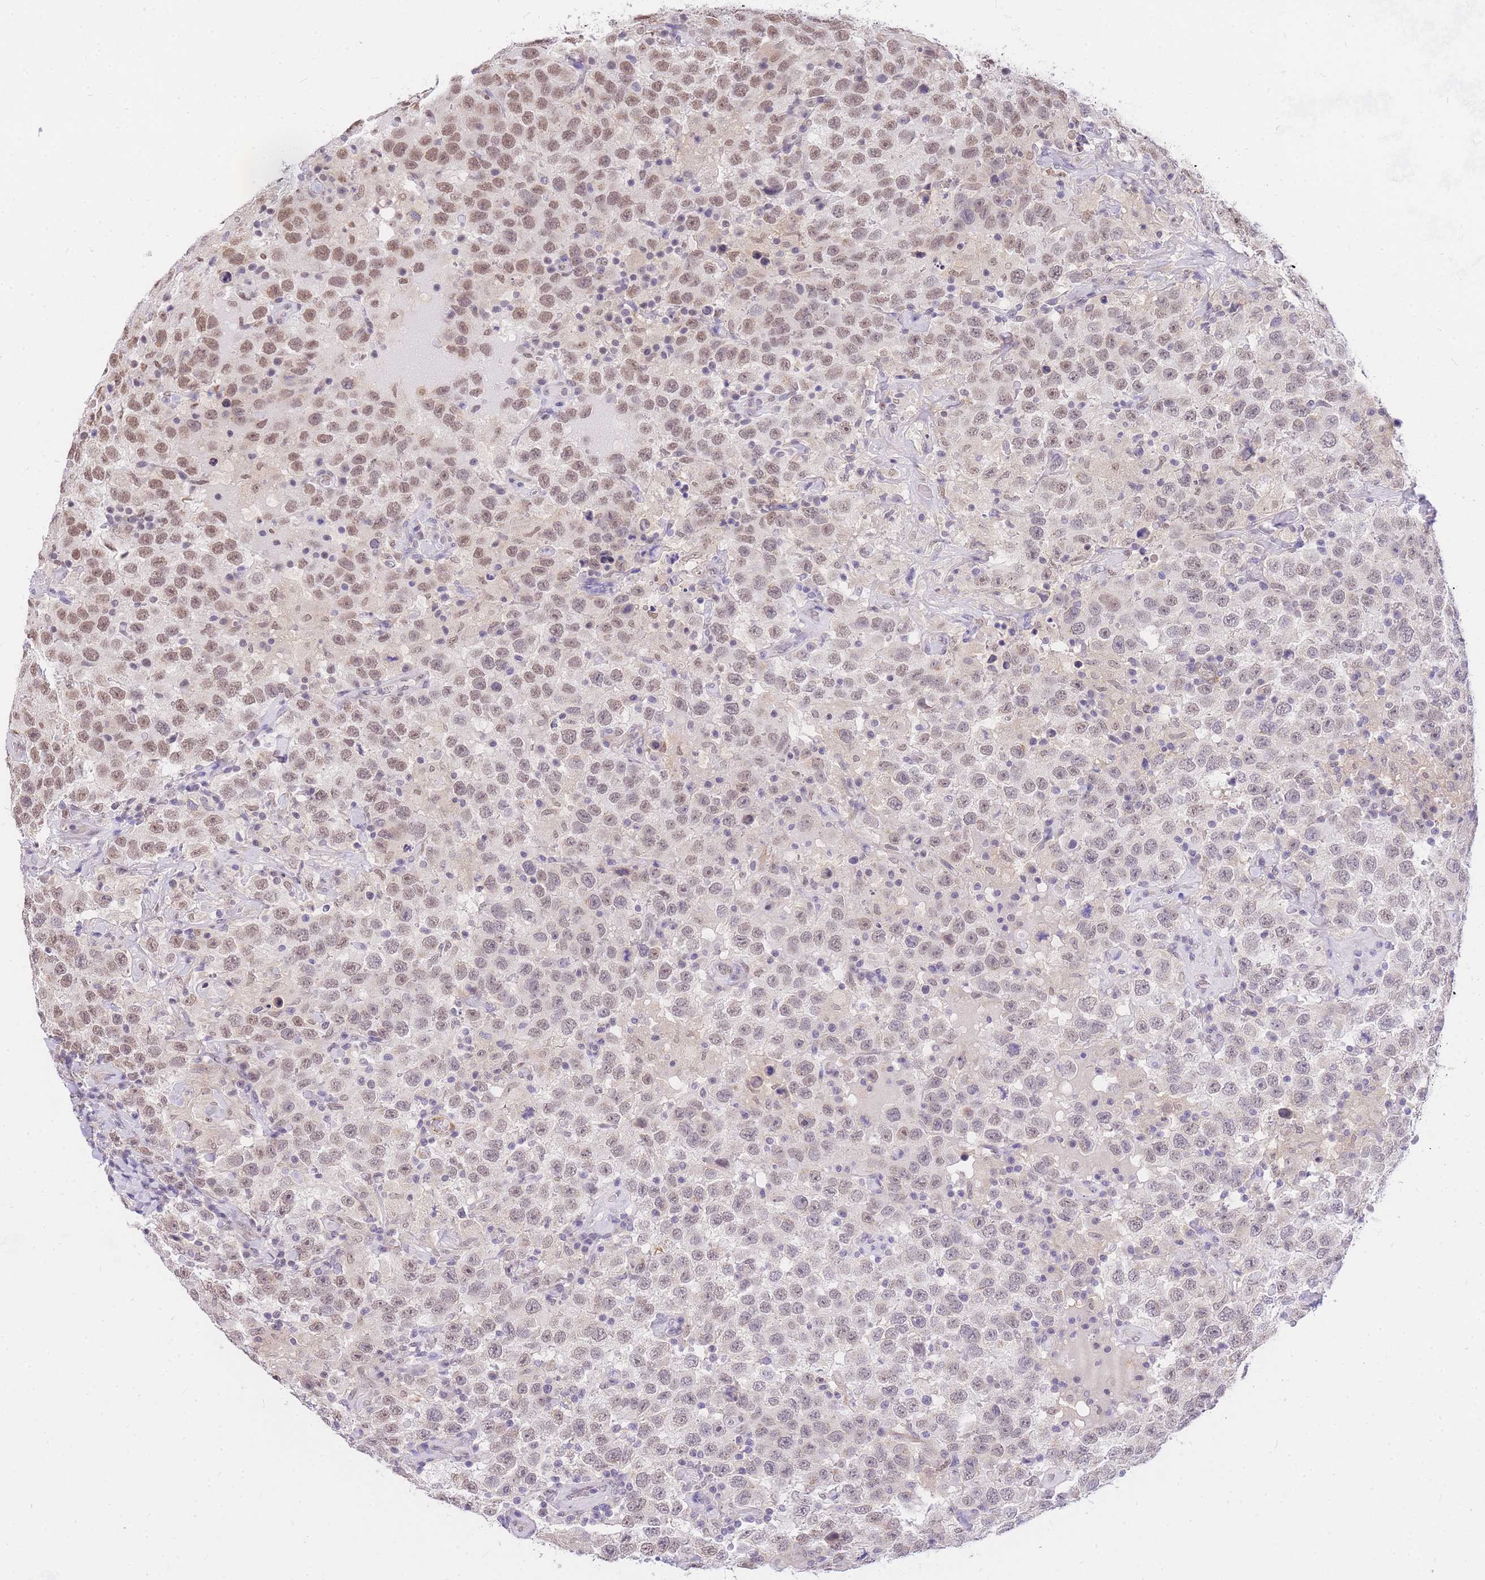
{"staining": {"intensity": "weak", "quantity": "25%-75%", "location": "nuclear"}, "tissue": "testis cancer", "cell_type": "Tumor cells", "image_type": "cancer", "snomed": [{"axis": "morphology", "description": "Seminoma, NOS"}, {"axis": "topography", "description": "Testis"}], "caption": "Immunohistochemical staining of testis cancer demonstrates low levels of weak nuclear protein expression in approximately 25%-75% of tumor cells. The protein of interest is stained brown, and the nuclei are stained in blue (DAB IHC with brightfield microscopy, high magnification).", "gene": "S100PBP", "patient": {"sex": "male", "age": 41}}